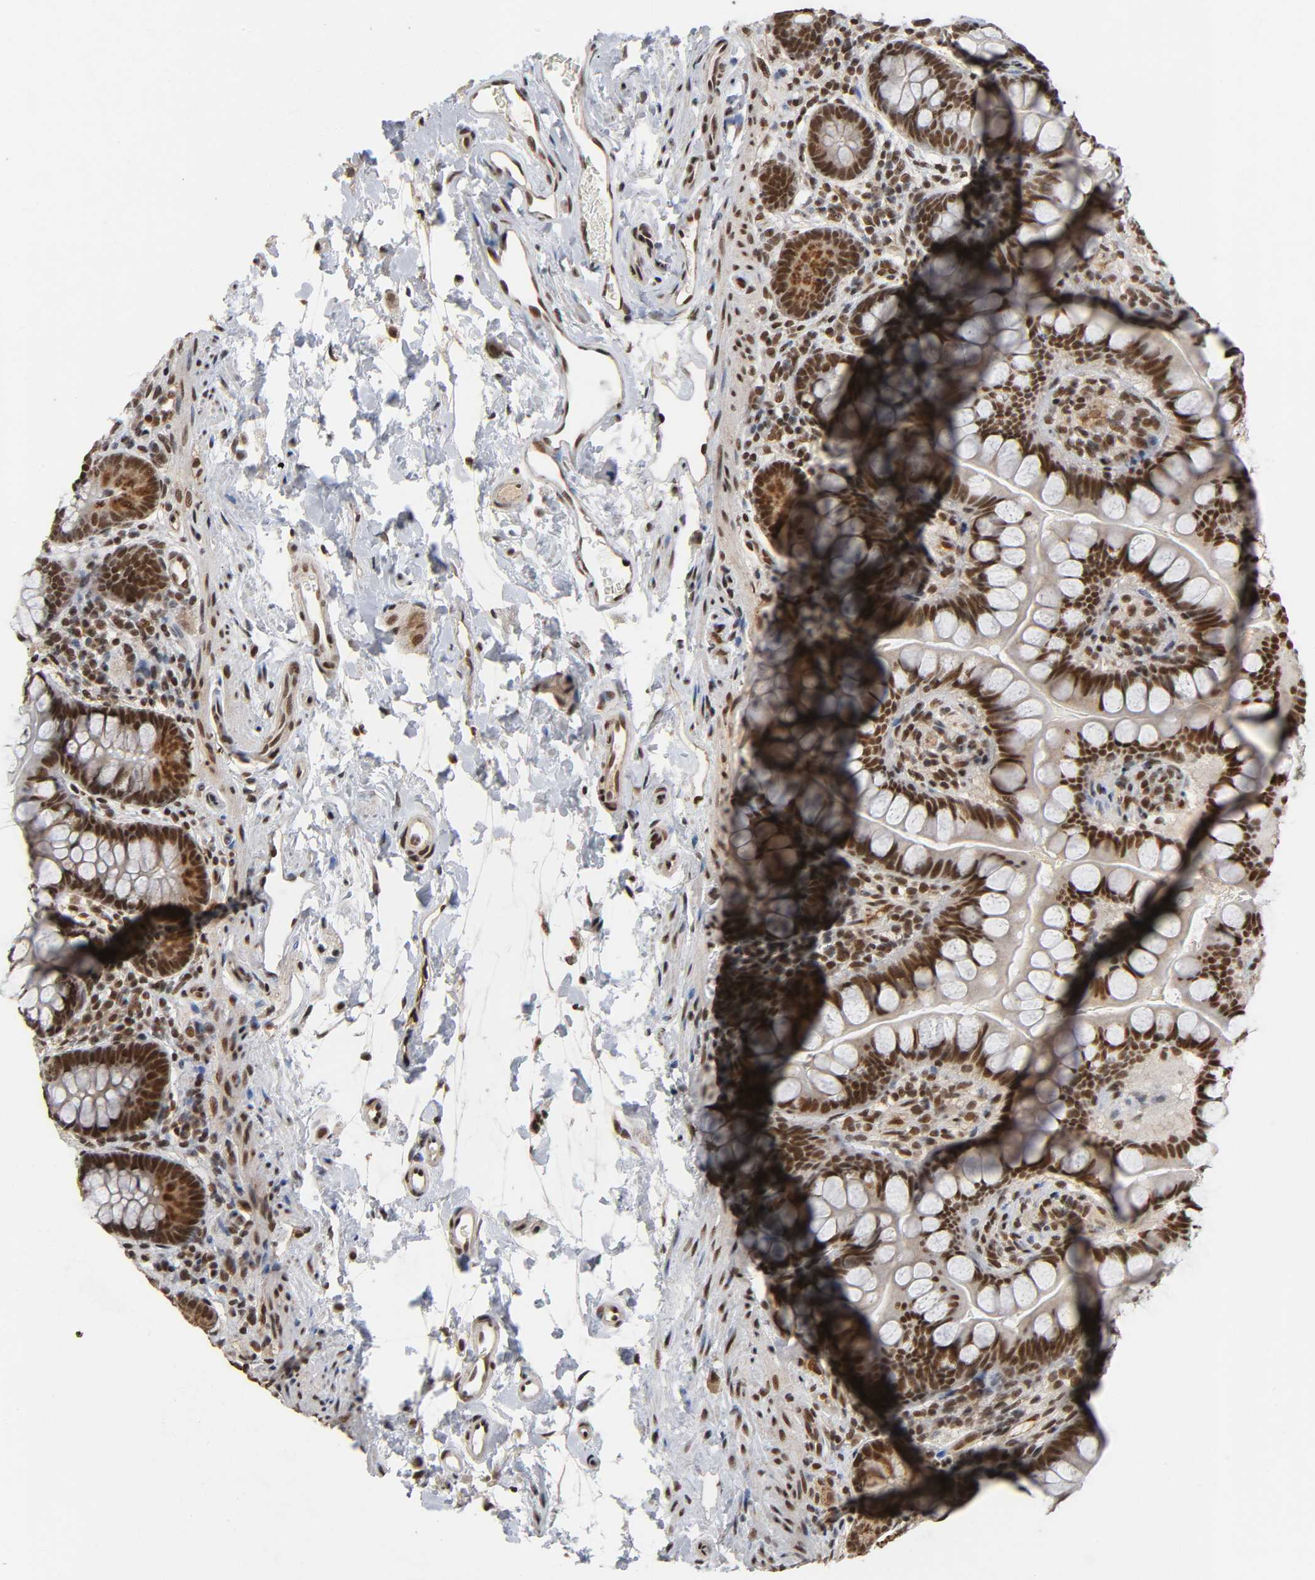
{"staining": {"intensity": "strong", "quantity": ">75%", "location": "nuclear"}, "tissue": "small intestine", "cell_type": "Glandular cells", "image_type": "normal", "snomed": [{"axis": "morphology", "description": "Normal tissue, NOS"}, {"axis": "topography", "description": "Small intestine"}], "caption": "Protein expression analysis of benign human small intestine reveals strong nuclear positivity in about >75% of glandular cells. (brown staining indicates protein expression, while blue staining denotes nuclei).", "gene": "ZNF384", "patient": {"sex": "female", "age": 58}}